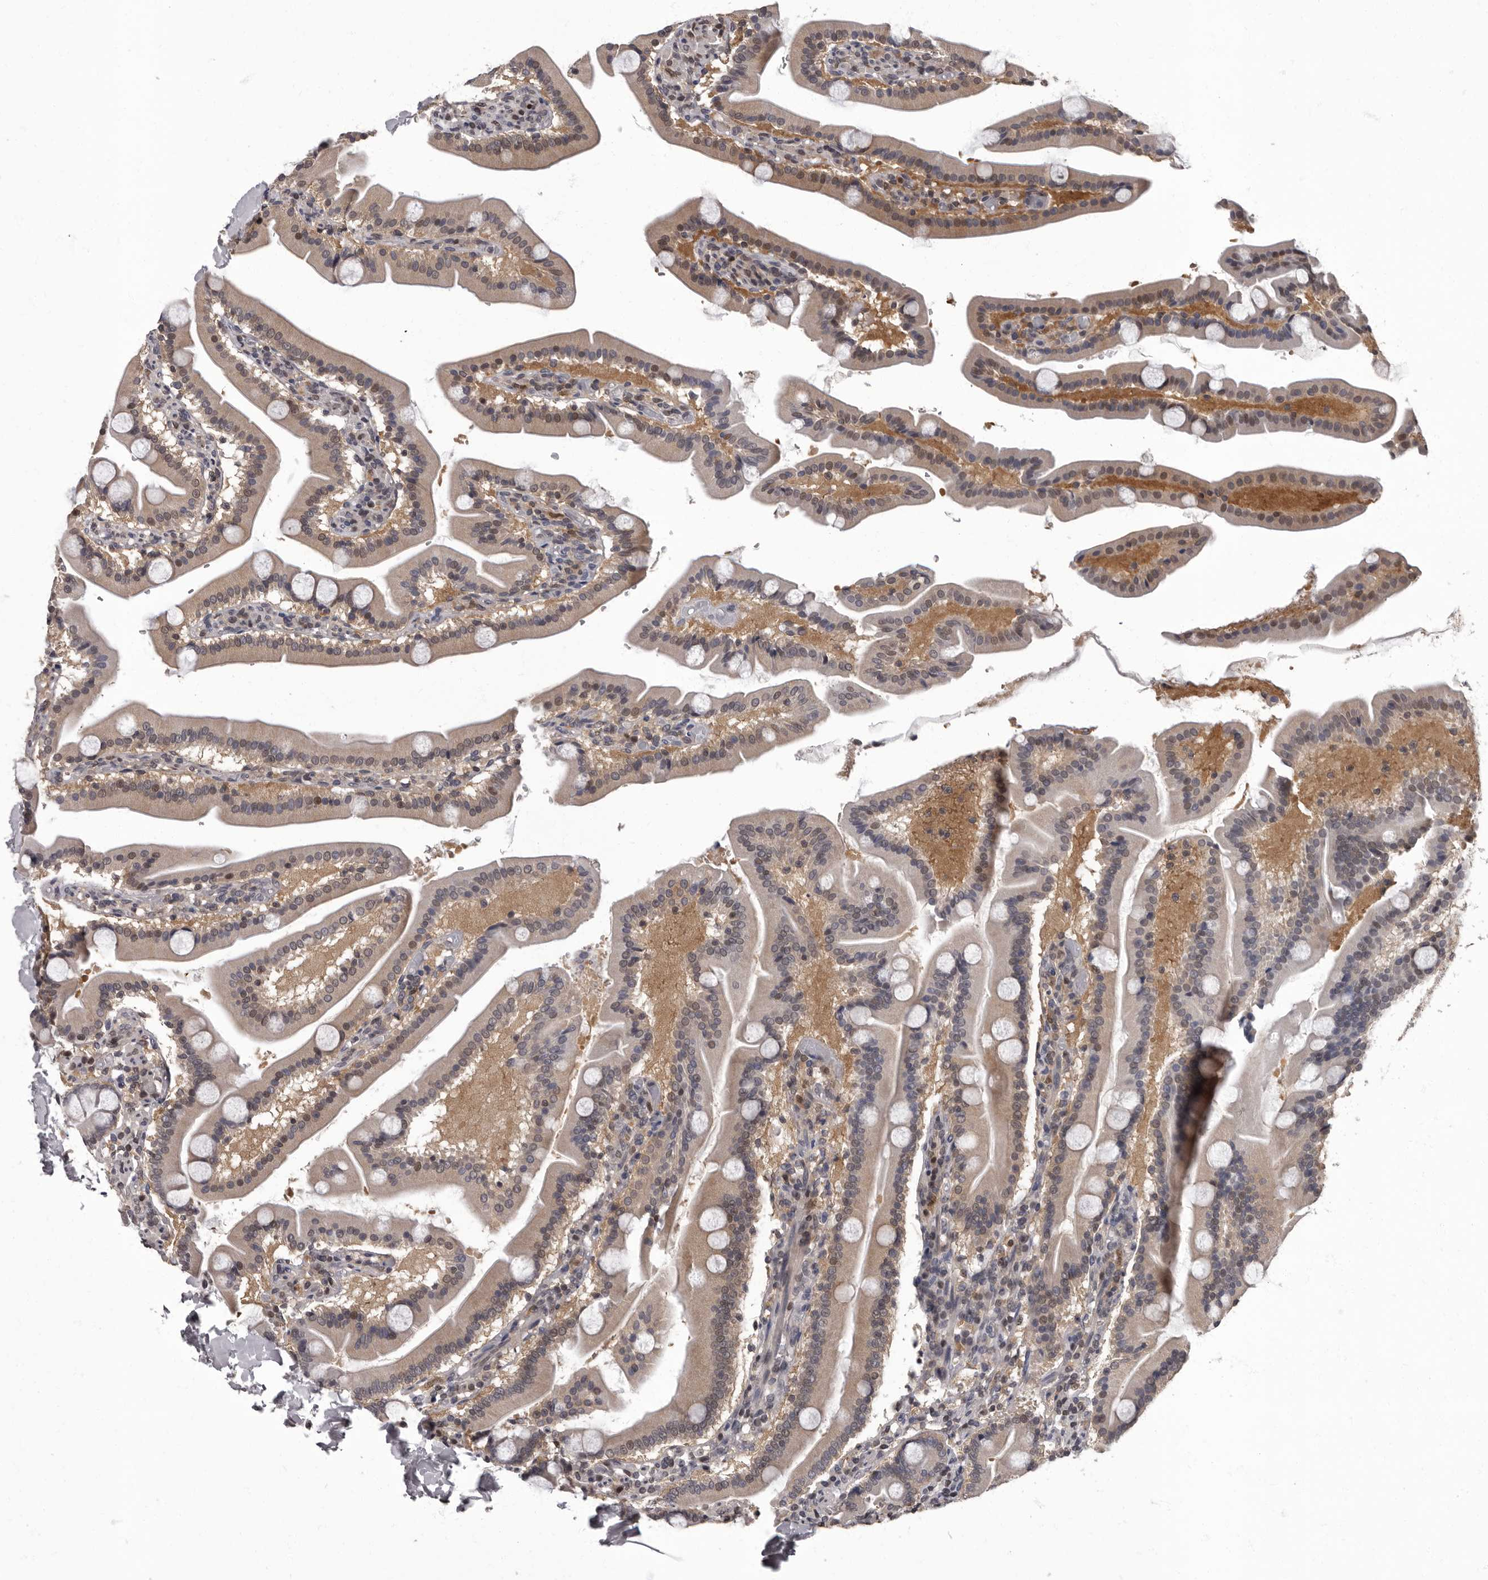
{"staining": {"intensity": "weak", "quantity": ">75%", "location": "cytoplasmic/membranous,nuclear"}, "tissue": "duodenum", "cell_type": "Glandular cells", "image_type": "normal", "snomed": [{"axis": "morphology", "description": "Normal tissue, NOS"}, {"axis": "topography", "description": "Duodenum"}], "caption": "DAB (3,3'-diaminobenzidine) immunohistochemical staining of benign duodenum demonstrates weak cytoplasmic/membranous,nuclear protein positivity in approximately >75% of glandular cells. Using DAB (3,3'-diaminobenzidine) (brown) and hematoxylin (blue) stains, captured at high magnification using brightfield microscopy.", "gene": "C1orf50", "patient": {"sex": "male", "age": 55}}